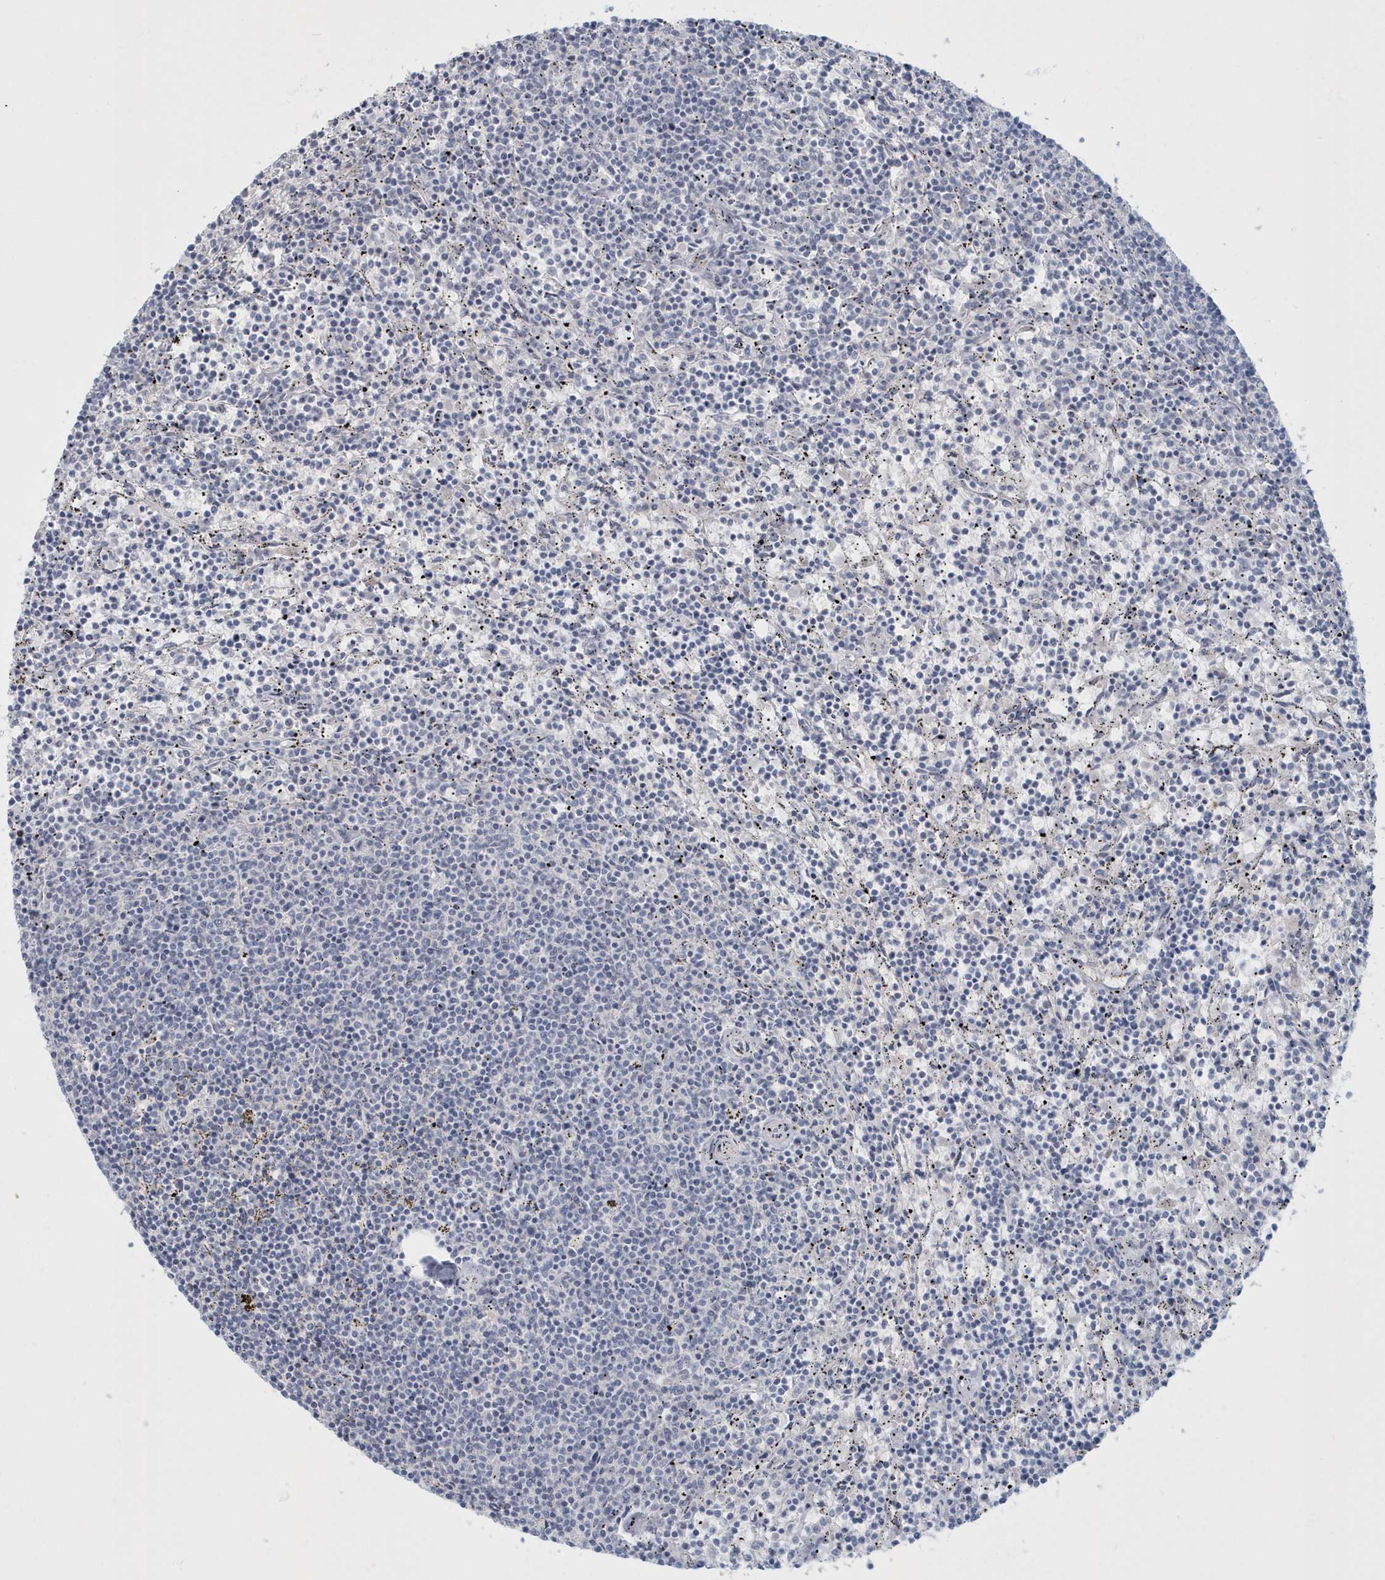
{"staining": {"intensity": "negative", "quantity": "none", "location": "none"}, "tissue": "lymphoma", "cell_type": "Tumor cells", "image_type": "cancer", "snomed": [{"axis": "morphology", "description": "Malignant lymphoma, non-Hodgkin's type, Low grade"}, {"axis": "topography", "description": "Spleen"}], "caption": "IHC photomicrograph of human malignant lymphoma, non-Hodgkin's type (low-grade) stained for a protein (brown), which shows no positivity in tumor cells. Brightfield microscopy of immunohistochemistry (IHC) stained with DAB (brown) and hematoxylin (blue), captured at high magnification.", "gene": "MYOT", "patient": {"sex": "female", "age": 50}}